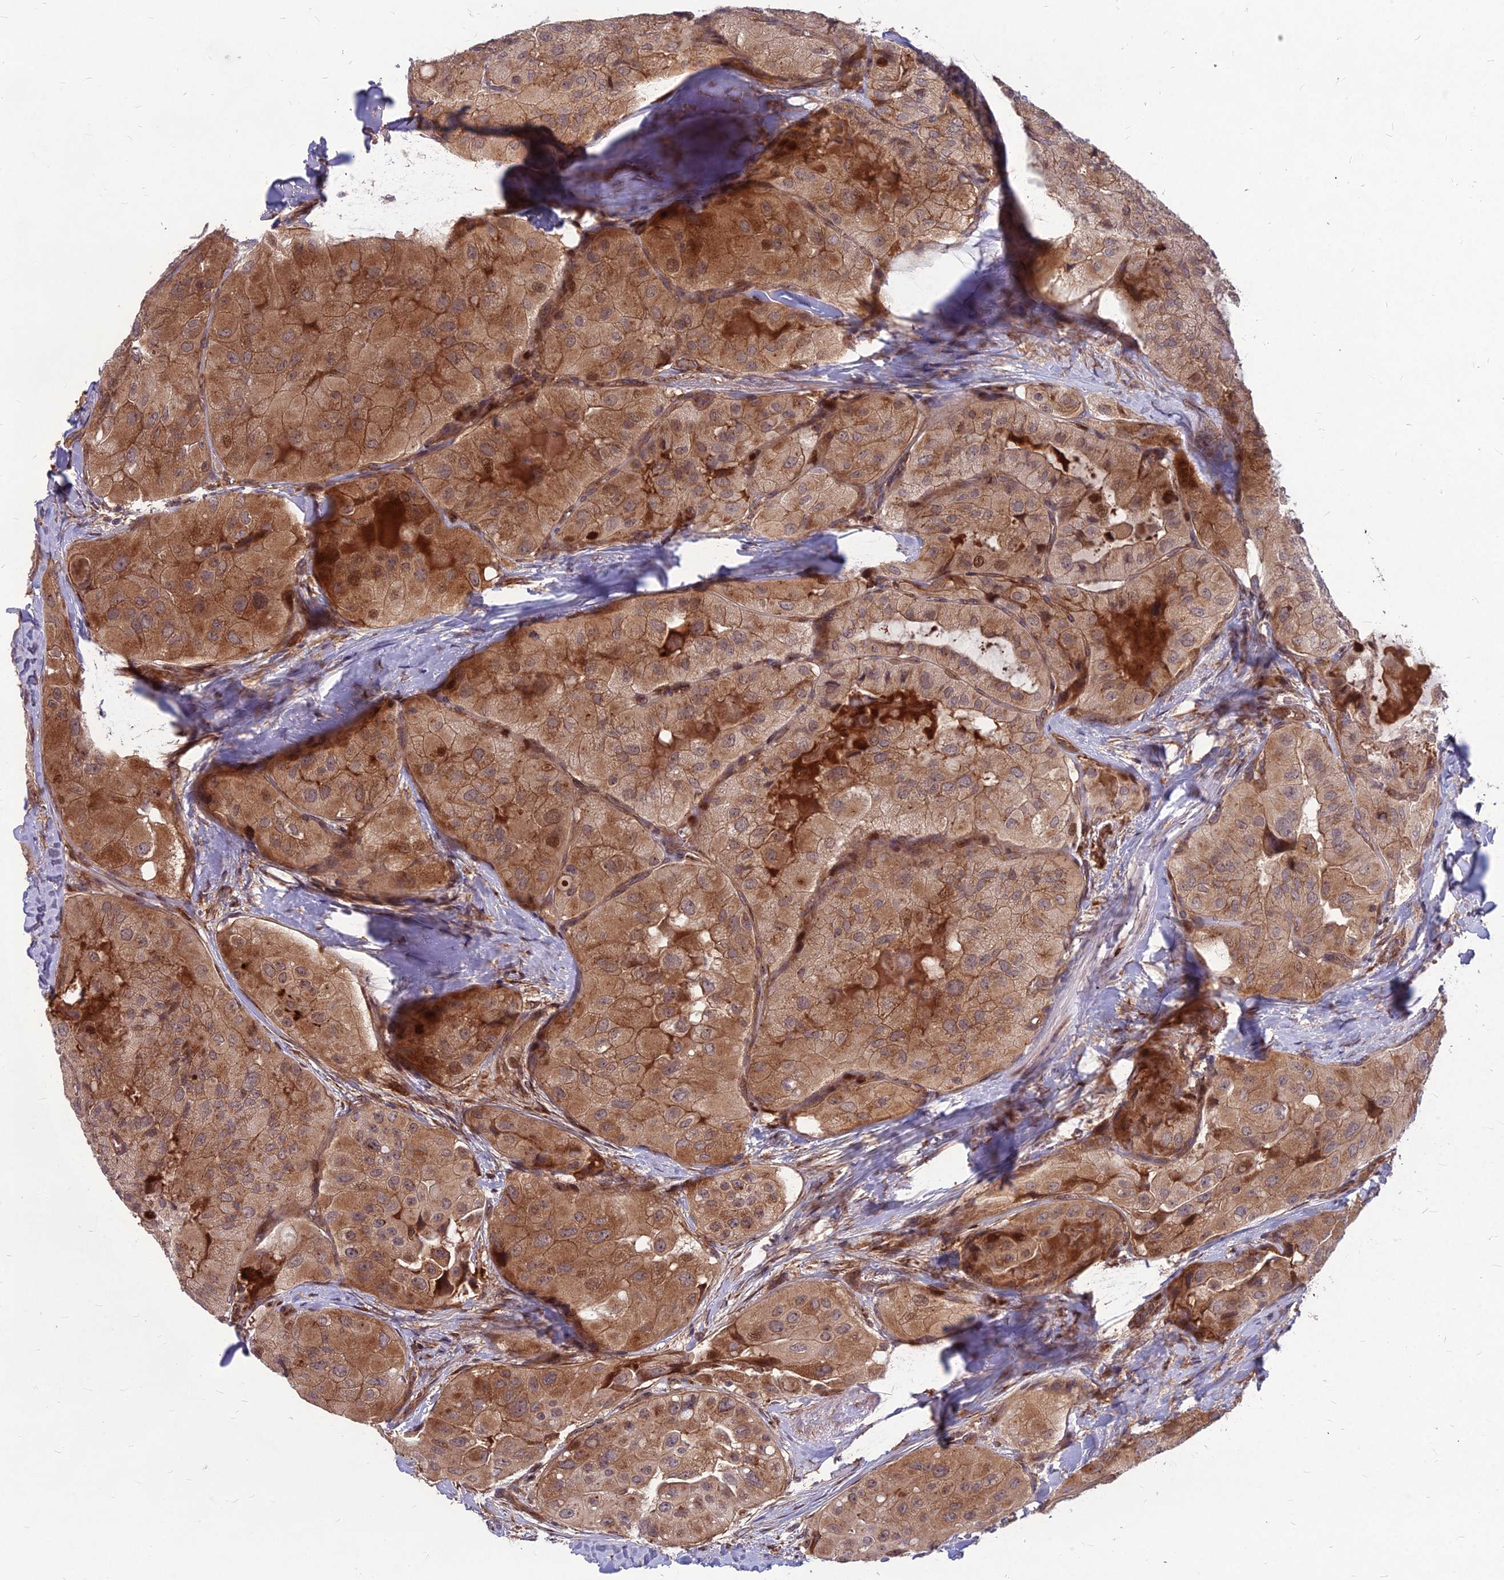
{"staining": {"intensity": "moderate", "quantity": ">75%", "location": "cytoplasmic/membranous"}, "tissue": "thyroid cancer", "cell_type": "Tumor cells", "image_type": "cancer", "snomed": [{"axis": "morphology", "description": "Normal tissue, NOS"}, {"axis": "morphology", "description": "Papillary adenocarcinoma, NOS"}, {"axis": "topography", "description": "Thyroid gland"}], "caption": "Brown immunohistochemical staining in human thyroid papillary adenocarcinoma exhibits moderate cytoplasmic/membranous expression in approximately >75% of tumor cells.", "gene": "MFSD8", "patient": {"sex": "female", "age": 59}}